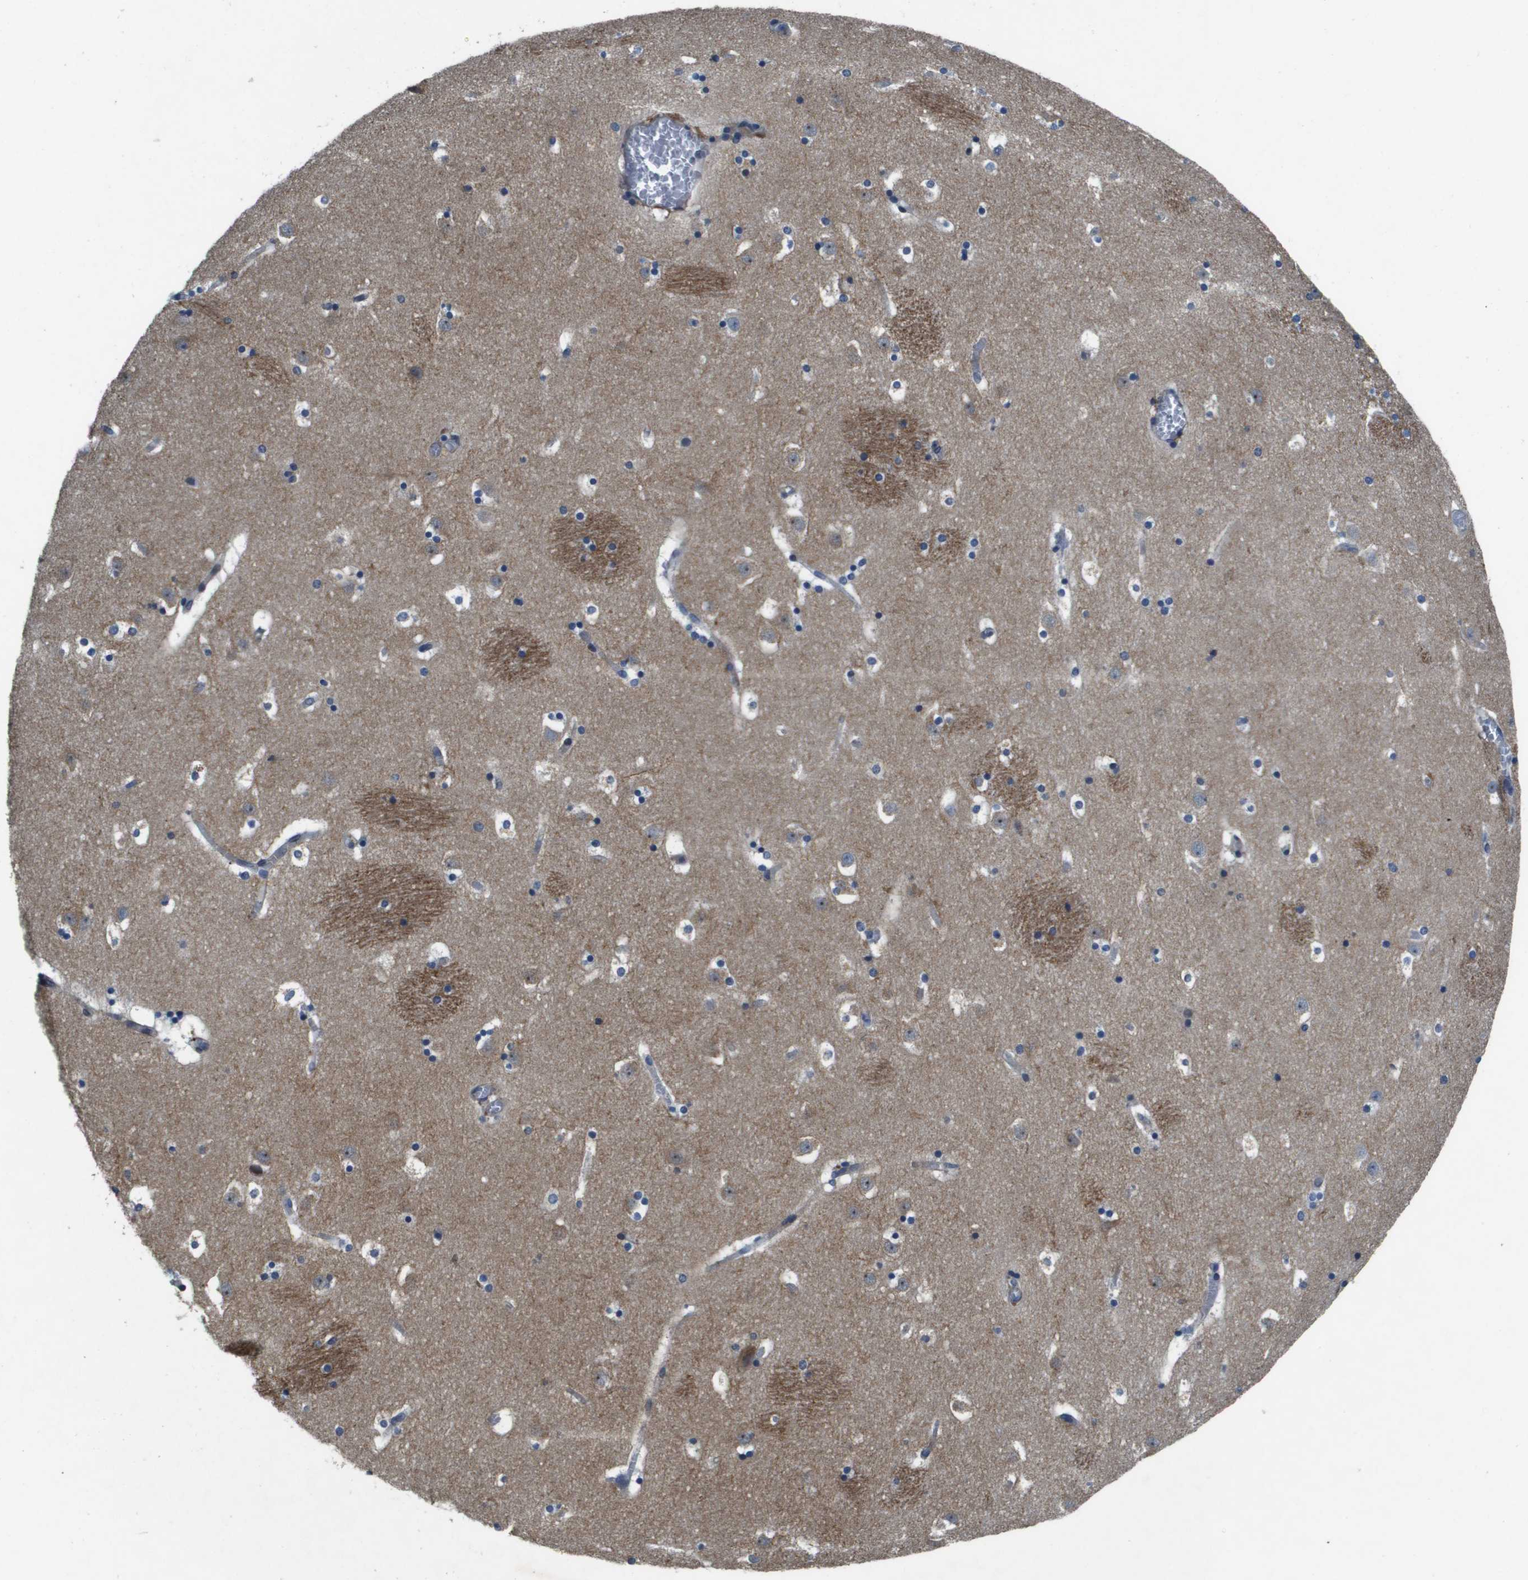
{"staining": {"intensity": "moderate", "quantity": "25%-75%", "location": "cytoplasmic/membranous"}, "tissue": "caudate", "cell_type": "Glial cells", "image_type": "normal", "snomed": [{"axis": "morphology", "description": "Normal tissue, NOS"}, {"axis": "topography", "description": "Lateral ventricle wall"}], "caption": "Immunohistochemistry (DAB (3,3'-diaminobenzidine)) staining of benign human caudate displays moderate cytoplasmic/membranous protein expression in about 25%-75% of glial cells.", "gene": "SCN4B", "patient": {"sex": "male", "age": 45}}